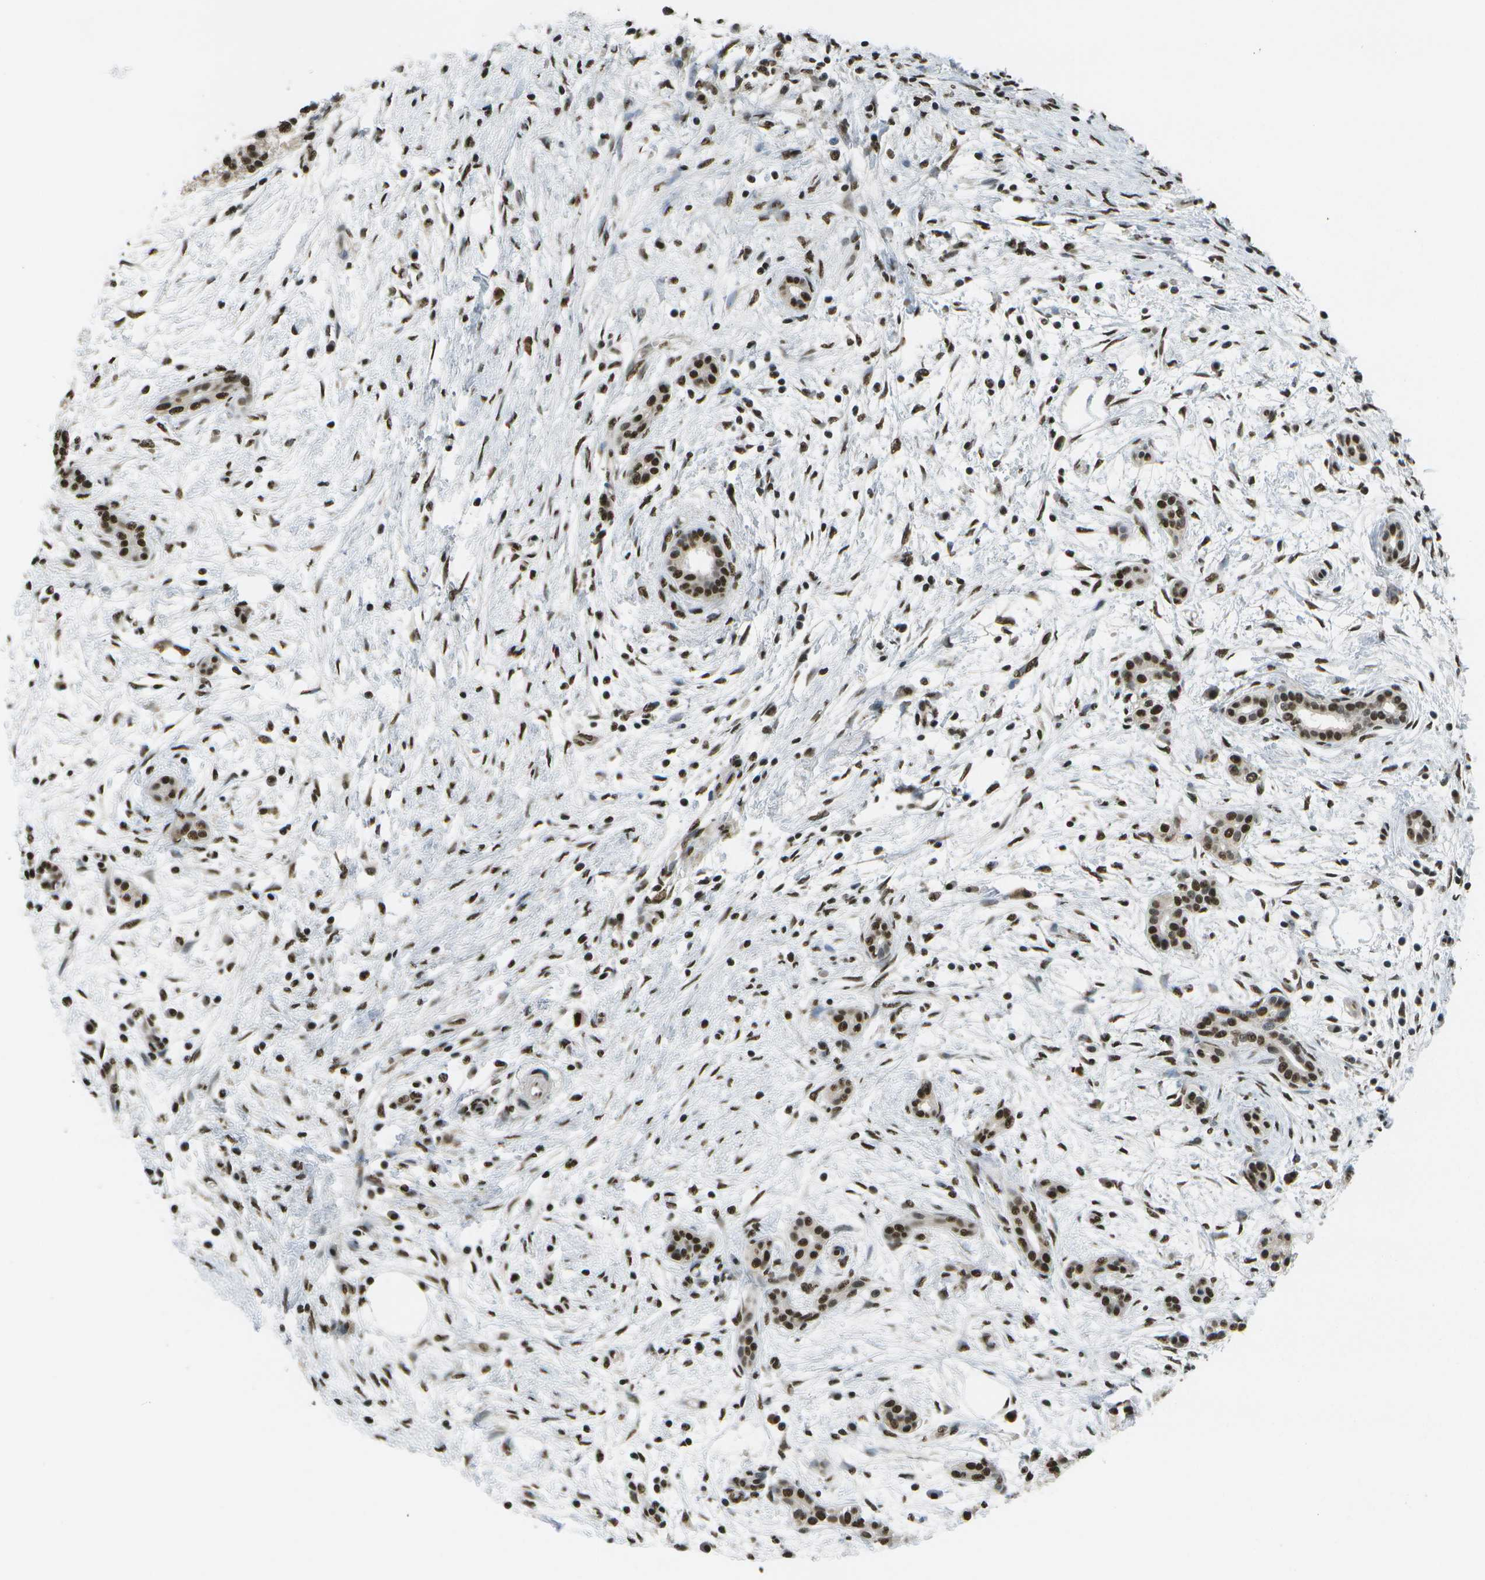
{"staining": {"intensity": "moderate", "quantity": ">75%", "location": "nuclear"}, "tissue": "pancreatic cancer", "cell_type": "Tumor cells", "image_type": "cancer", "snomed": [{"axis": "morphology", "description": "Adenocarcinoma, NOS"}, {"axis": "topography", "description": "Pancreas"}], "caption": "DAB immunohistochemical staining of human pancreatic adenocarcinoma demonstrates moderate nuclear protein positivity in about >75% of tumor cells.", "gene": "SPEN", "patient": {"sex": "female", "age": 70}}